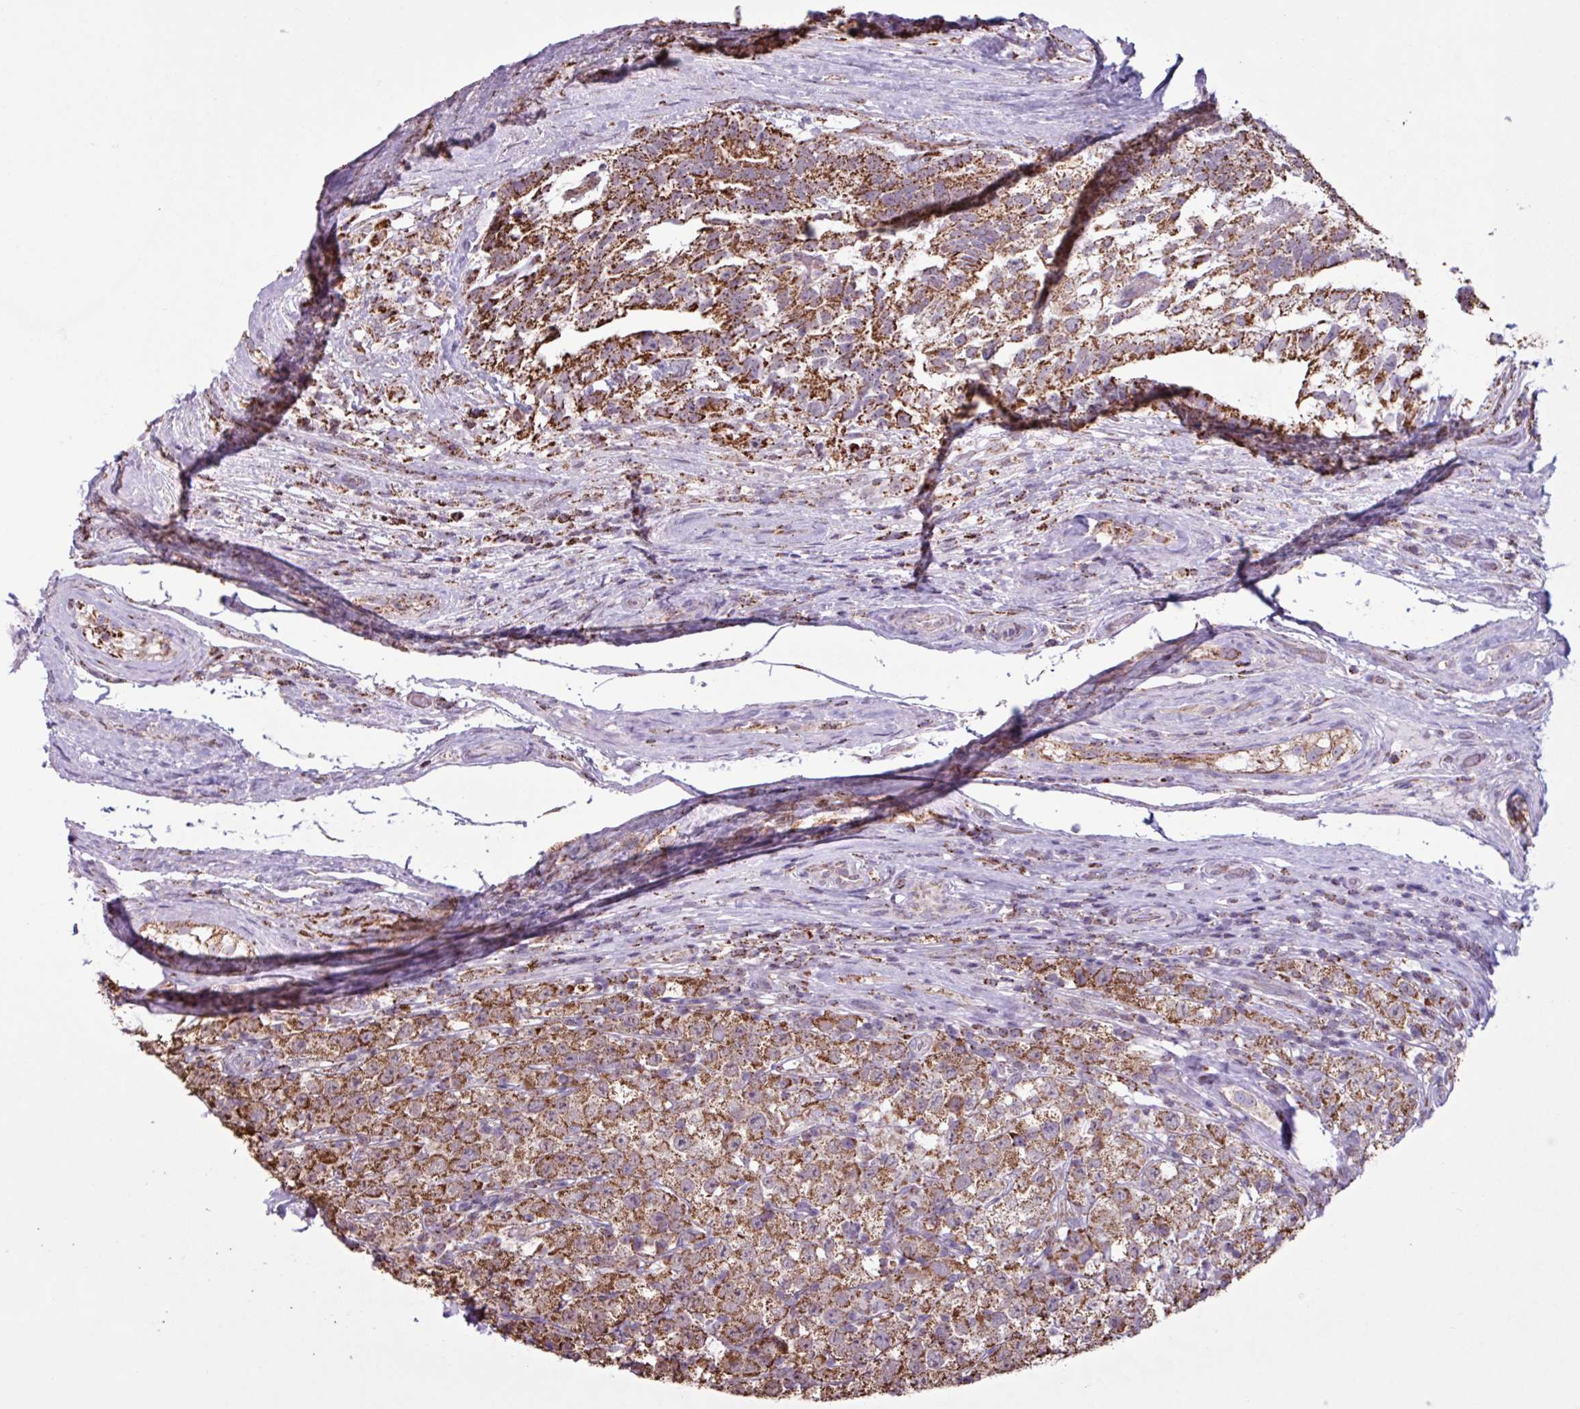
{"staining": {"intensity": "strong", "quantity": ">75%", "location": "cytoplasmic/membranous"}, "tissue": "testis cancer", "cell_type": "Tumor cells", "image_type": "cancer", "snomed": [{"axis": "morphology", "description": "Seminoma, NOS"}, {"axis": "morphology", "description": "Carcinoma, Embryonal, NOS"}, {"axis": "topography", "description": "Testis"}], "caption": "The micrograph reveals a brown stain indicating the presence of a protein in the cytoplasmic/membranous of tumor cells in testis cancer.", "gene": "ALG8", "patient": {"sex": "male", "age": 41}}